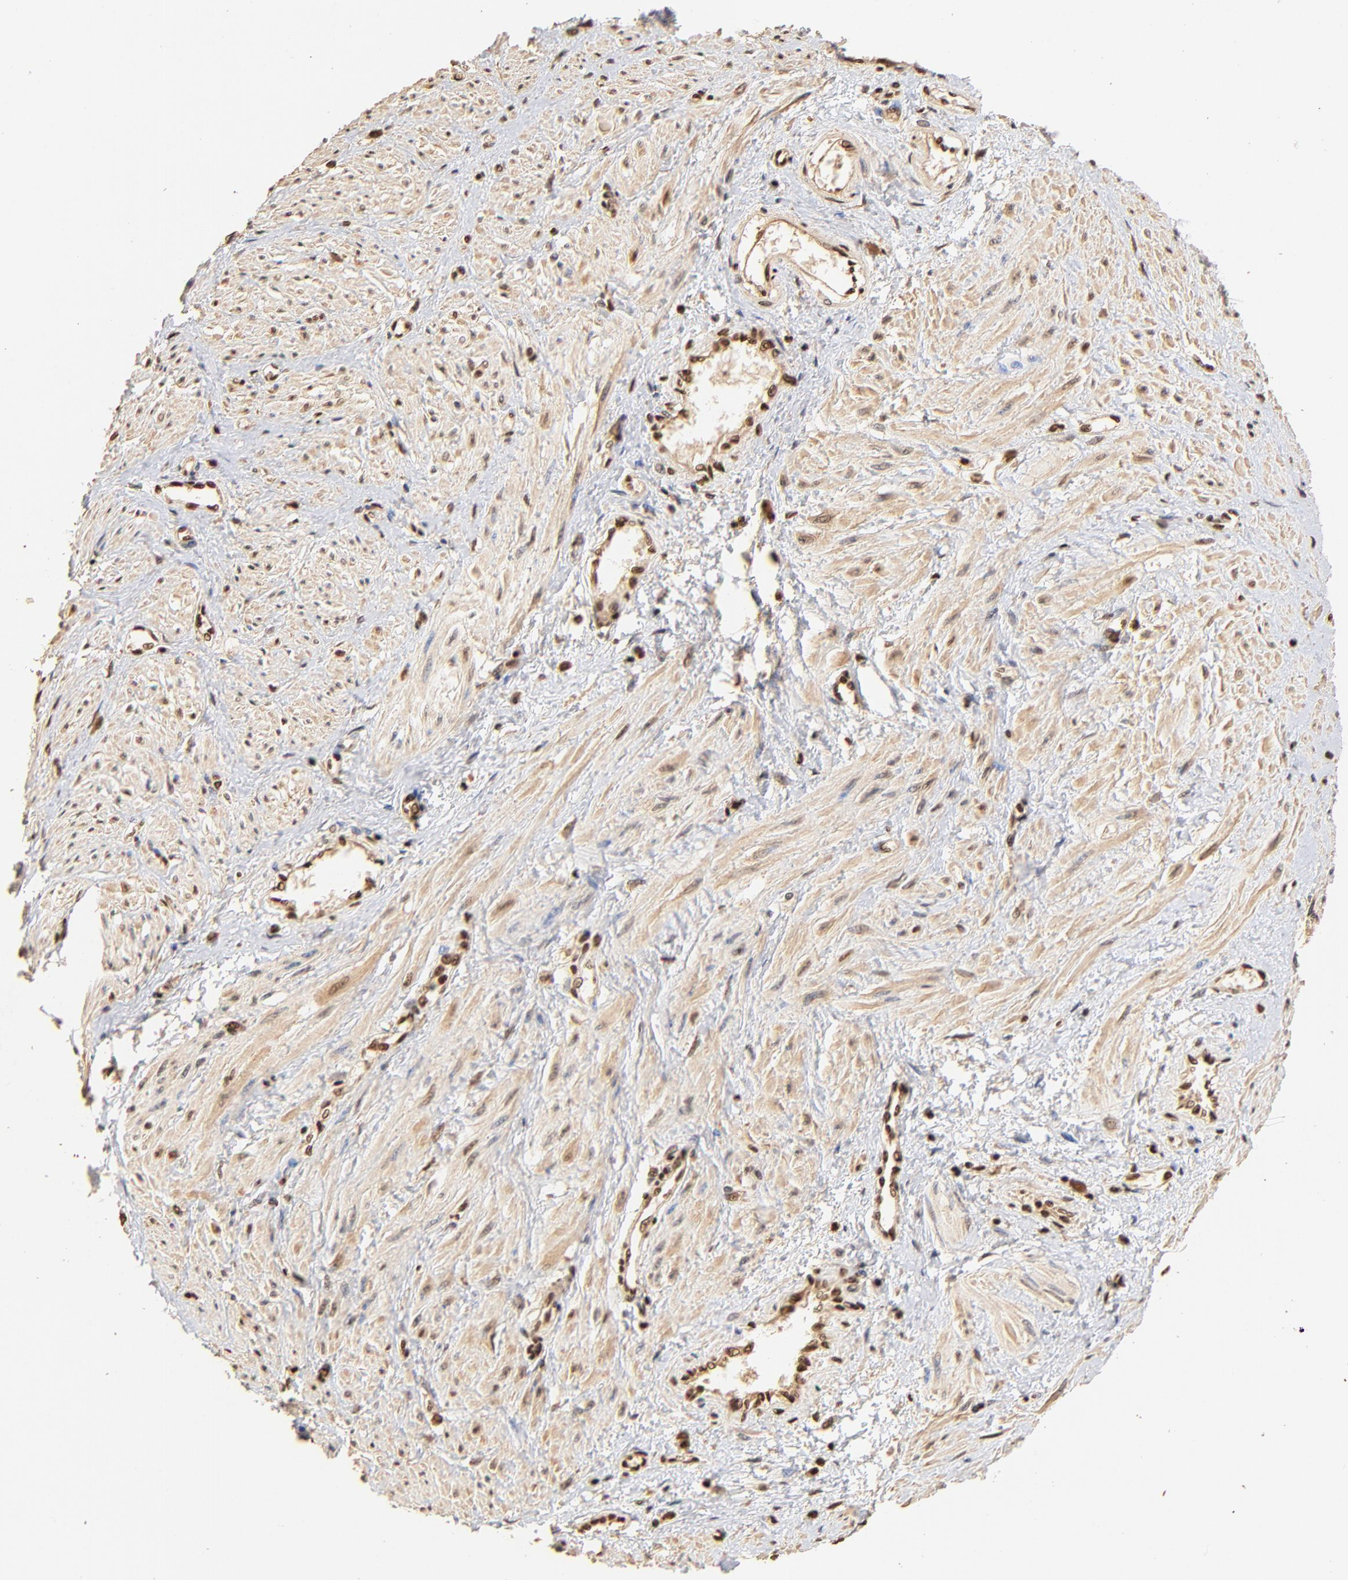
{"staining": {"intensity": "strong", "quantity": ">75%", "location": "nuclear"}, "tissue": "smooth muscle", "cell_type": "Smooth muscle cells", "image_type": "normal", "snomed": [{"axis": "morphology", "description": "Normal tissue, NOS"}, {"axis": "topography", "description": "Smooth muscle"}, {"axis": "topography", "description": "Uterus"}], "caption": "An image of smooth muscle stained for a protein displays strong nuclear brown staining in smooth muscle cells.", "gene": "MED12", "patient": {"sex": "female", "age": 39}}